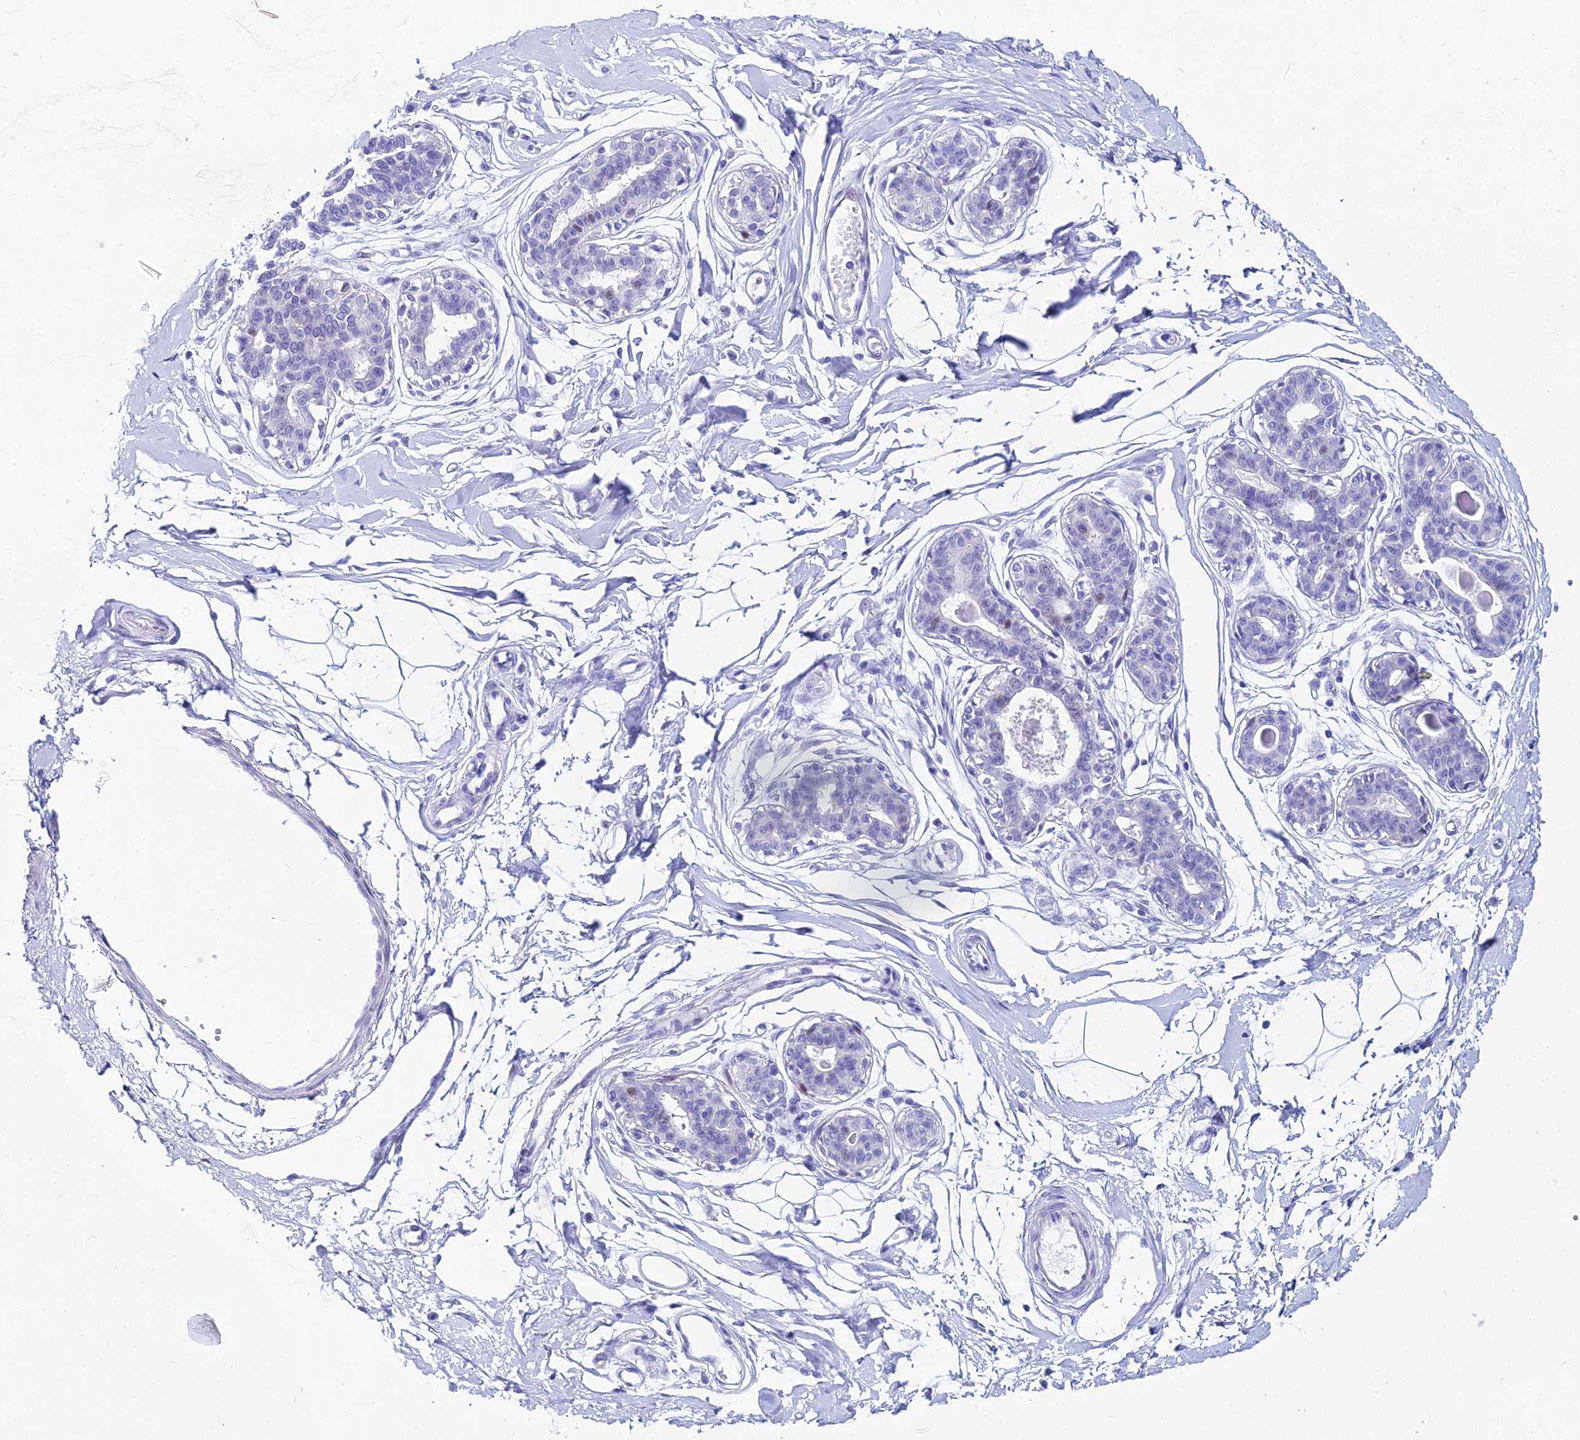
{"staining": {"intensity": "negative", "quantity": "none", "location": "none"}, "tissue": "breast", "cell_type": "Adipocytes", "image_type": "normal", "snomed": [{"axis": "morphology", "description": "Normal tissue, NOS"}, {"axis": "topography", "description": "Breast"}], "caption": "High magnification brightfield microscopy of normal breast stained with DAB (brown) and counterstained with hematoxylin (blue): adipocytes show no significant positivity. Nuclei are stained in blue.", "gene": "HSPA1L", "patient": {"sex": "female", "age": 45}}